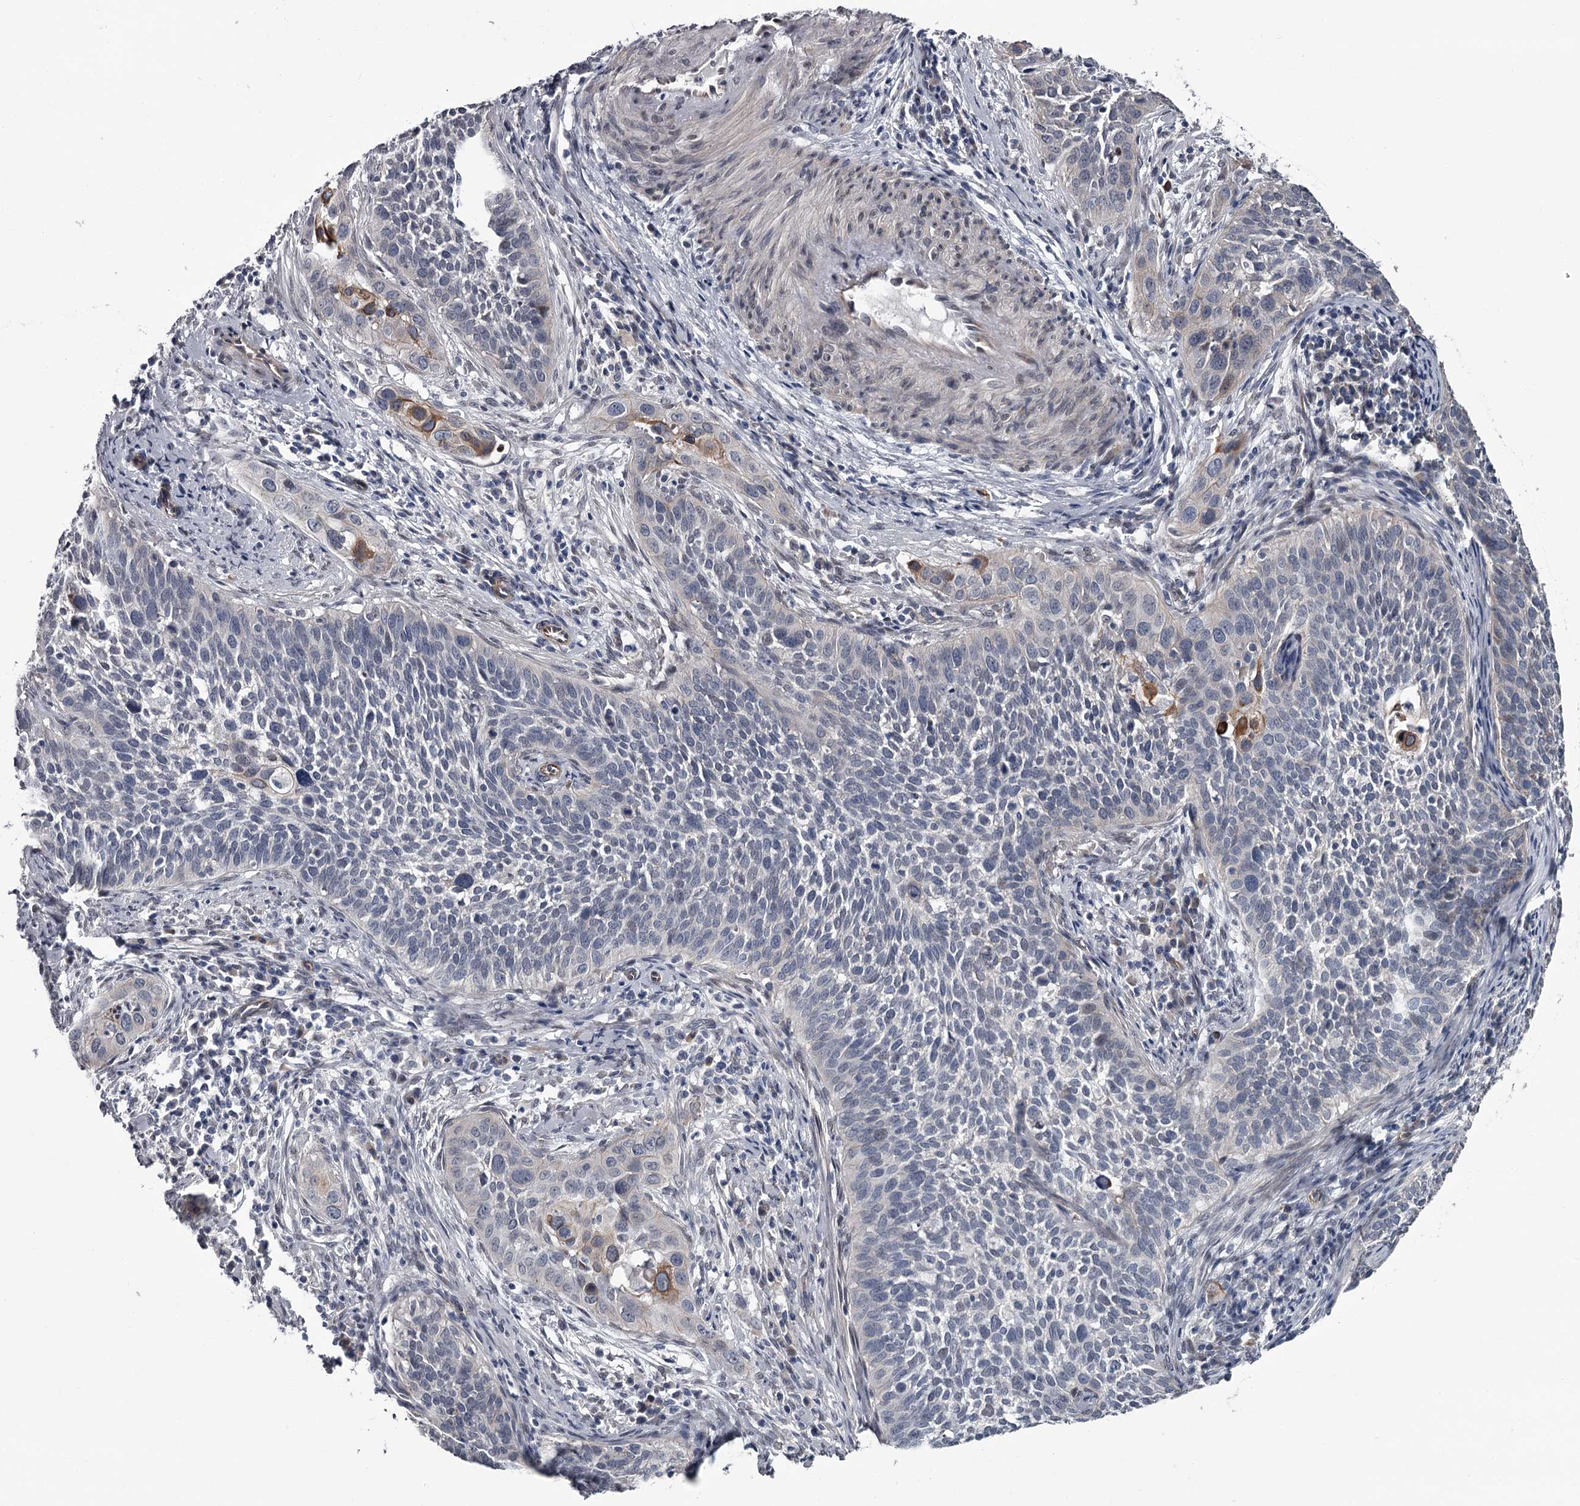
{"staining": {"intensity": "negative", "quantity": "none", "location": "none"}, "tissue": "cervical cancer", "cell_type": "Tumor cells", "image_type": "cancer", "snomed": [{"axis": "morphology", "description": "Squamous cell carcinoma, NOS"}, {"axis": "topography", "description": "Cervix"}], "caption": "Tumor cells show no significant protein positivity in cervical squamous cell carcinoma.", "gene": "PRPF40B", "patient": {"sex": "female", "age": 34}}